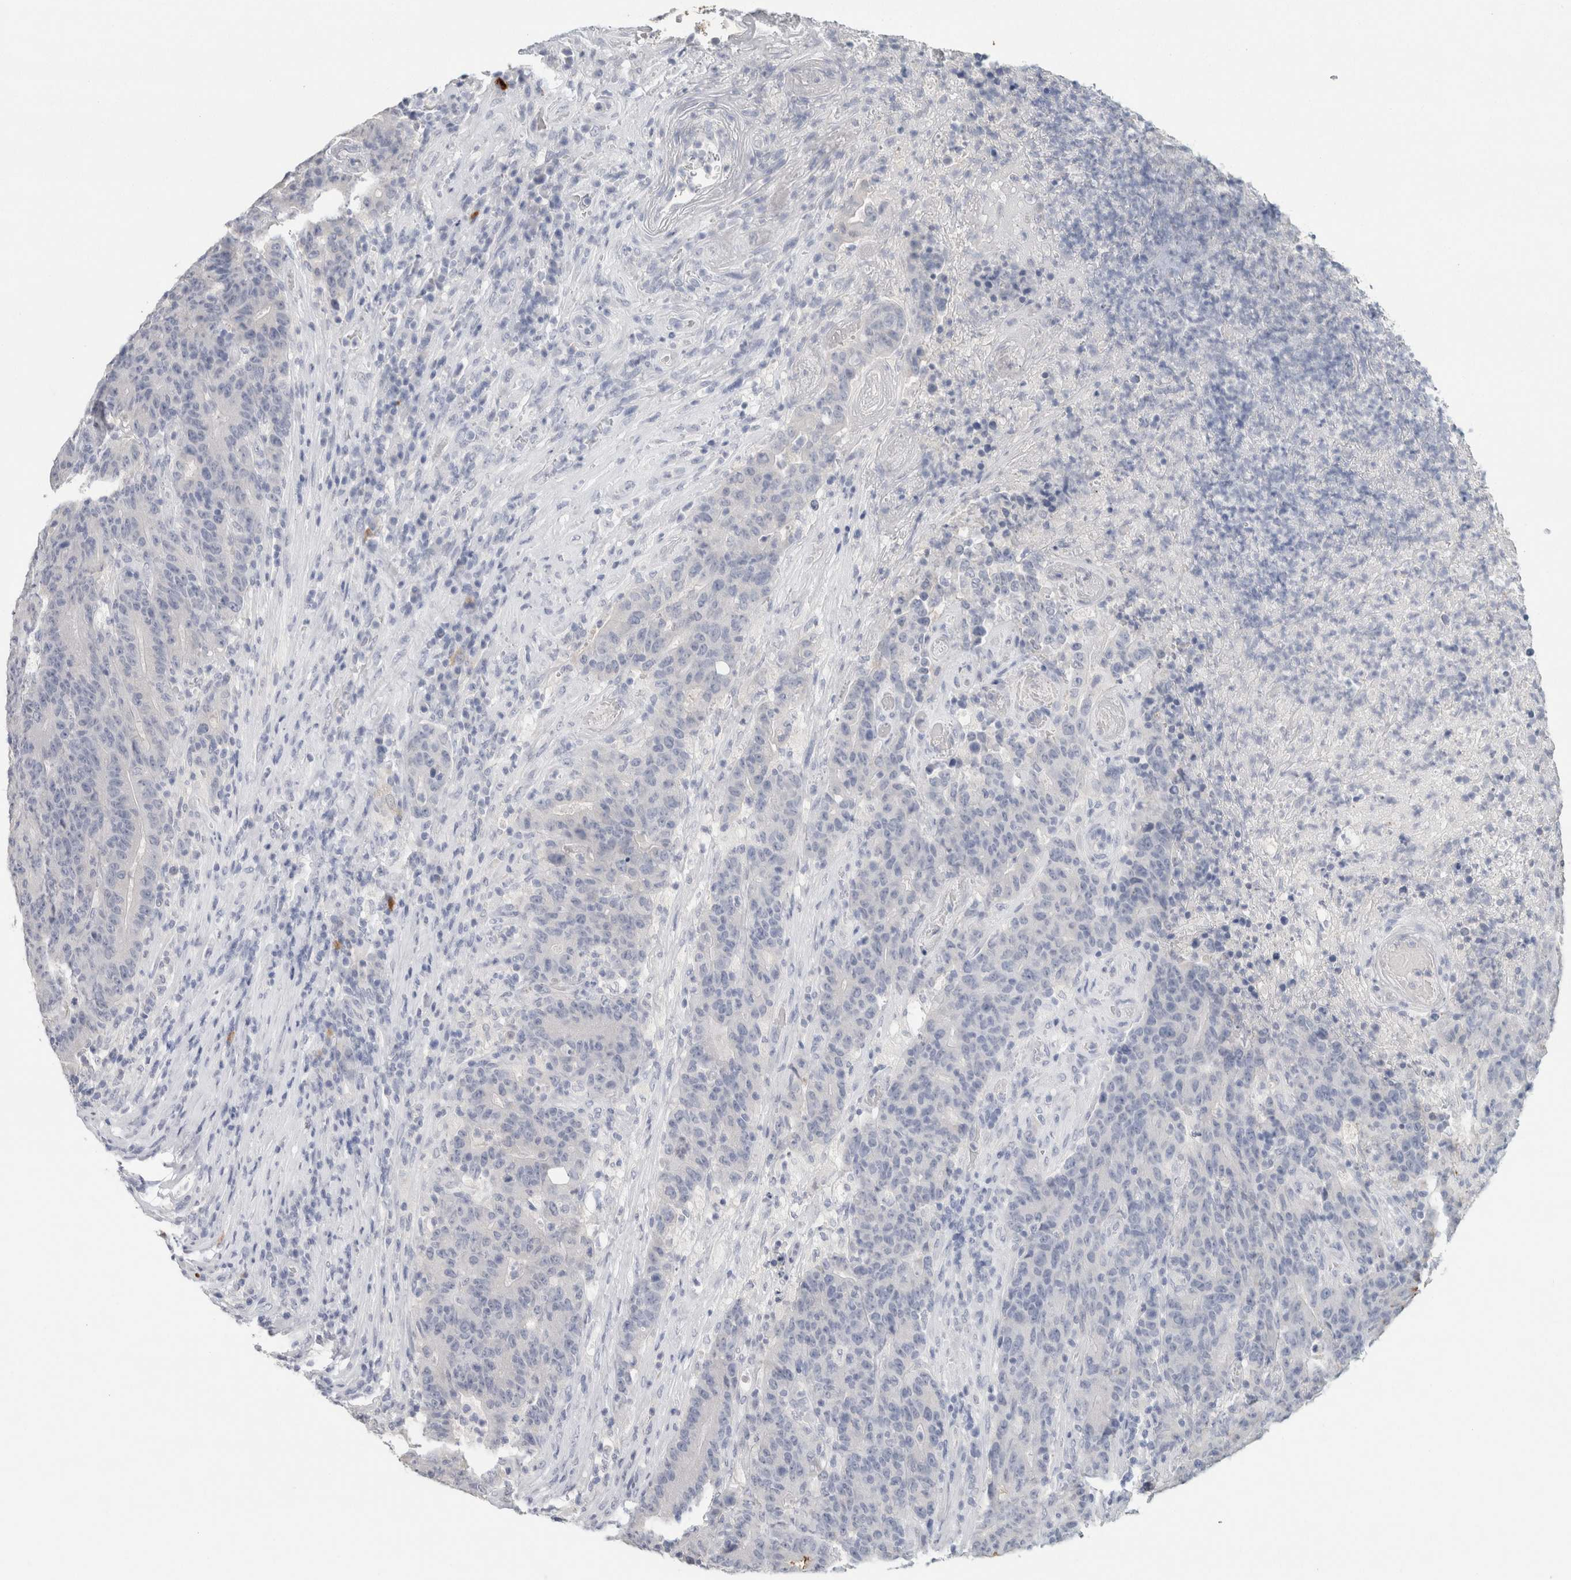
{"staining": {"intensity": "negative", "quantity": "none", "location": "none"}, "tissue": "colorectal cancer", "cell_type": "Tumor cells", "image_type": "cancer", "snomed": [{"axis": "morphology", "description": "Normal tissue, NOS"}, {"axis": "morphology", "description": "Adenocarcinoma, NOS"}, {"axis": "topography", "description": "Colon"}], "caption": "Immunohistochemical staining of adenocarcinoma (colorectal) reveals no significant positivity in tumor cells. (DAB immunohistochemistry (IHC) visualized using brightfield microscopy, high magnification).", "gene": "IL6", "patient": {"sex": "female", "age": 75}}